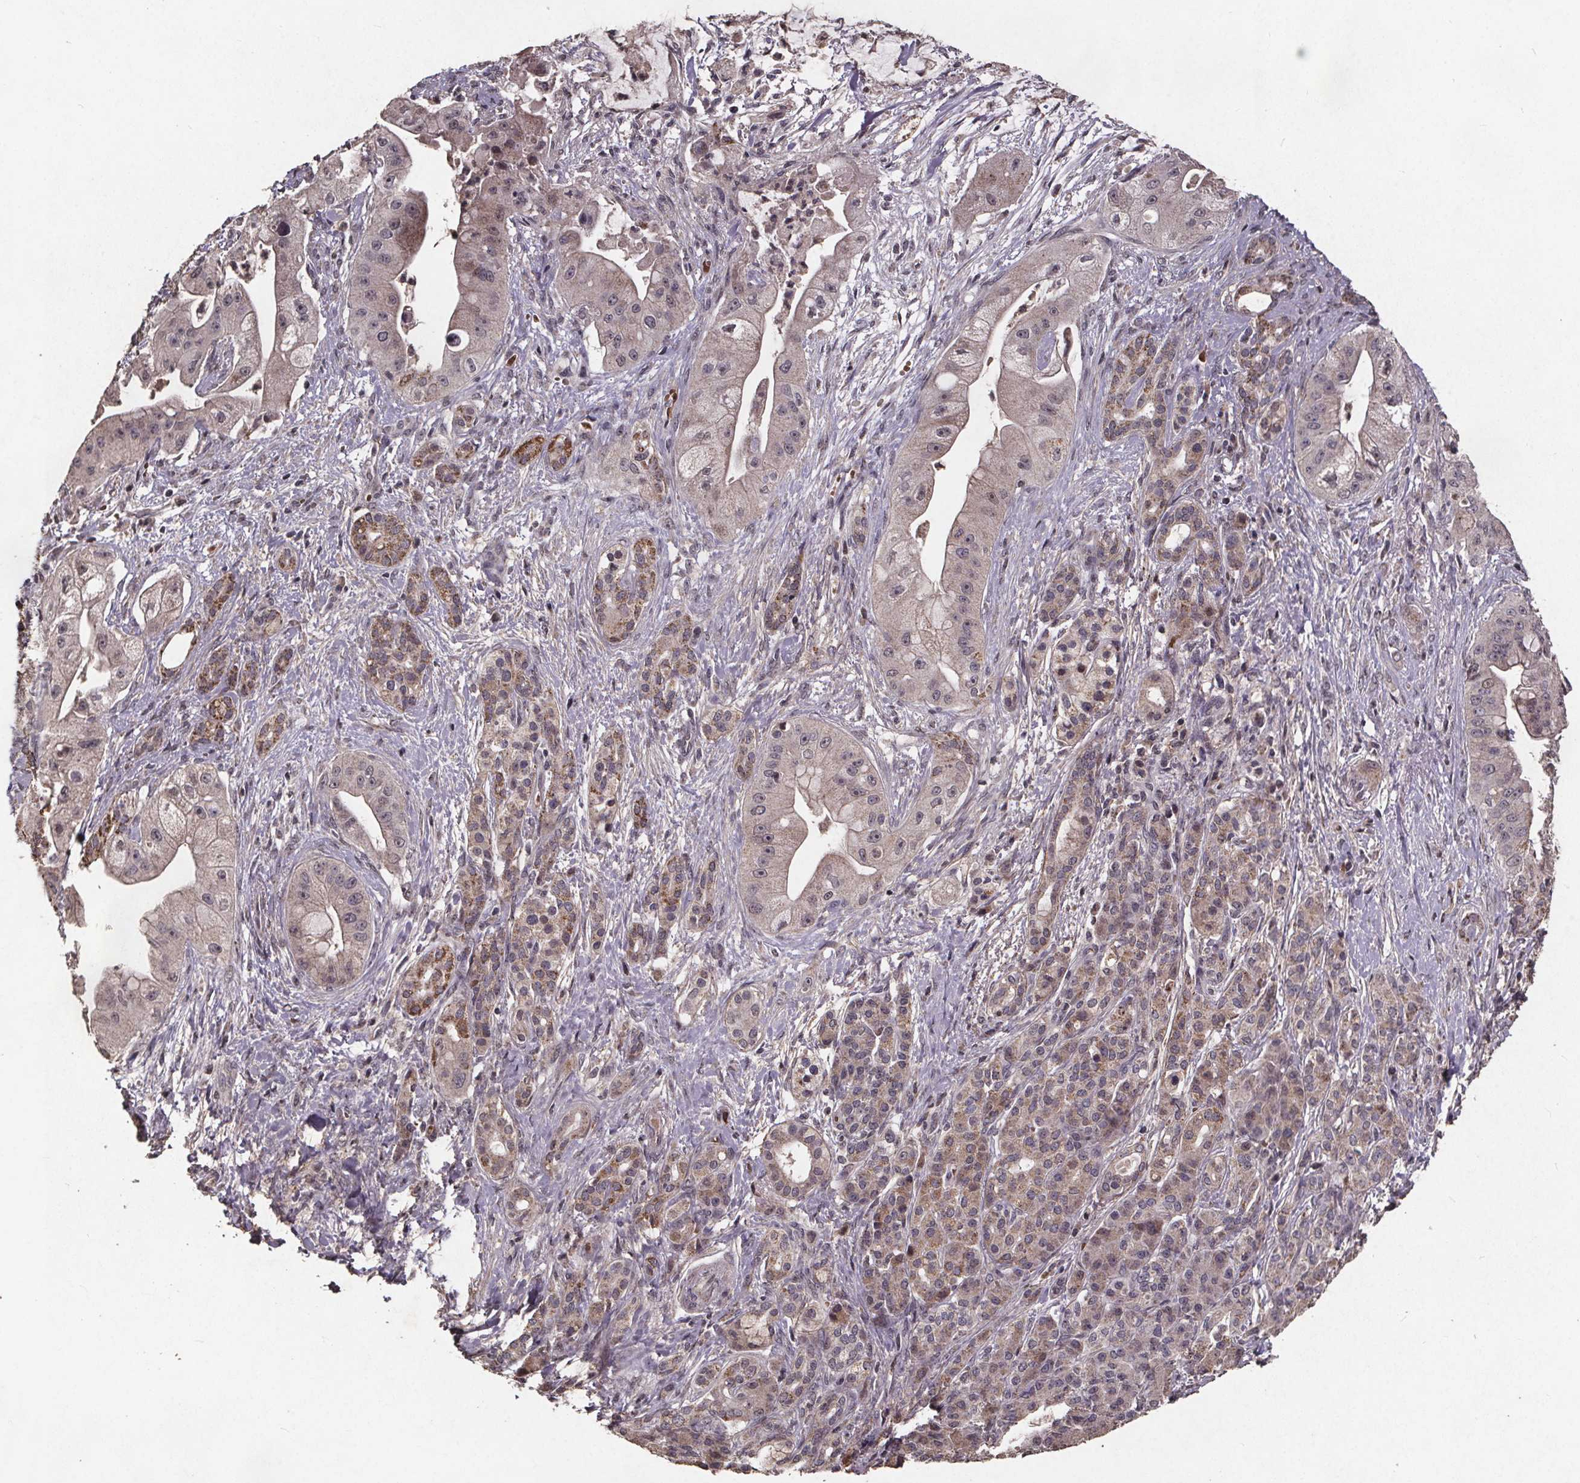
{"staining": {"intensity": "negative", "quantity": "none", "location": "none"}, "tissue": "pancreatic cancer", "cell_type": "Tumor cells", "image_type": "cancer", "snomed": [{"axis": "morphology", "description": "Normal tissue, NOS"}, {"axis": "morphology", "description": "Inflammation, NOS"}, {"axis": "morphology", "description": "Adenocarcinoma, NOS"}, {"axis": "topography", "description": "Pancreas"}], "caption": "This is a histopathology image of immunohistochemistry staining of adenocarcinoma (pancreatic), which shows no staining in tumor cells.", "gene": "GPX3", "patient": {"sex": "male", "age": 57}}